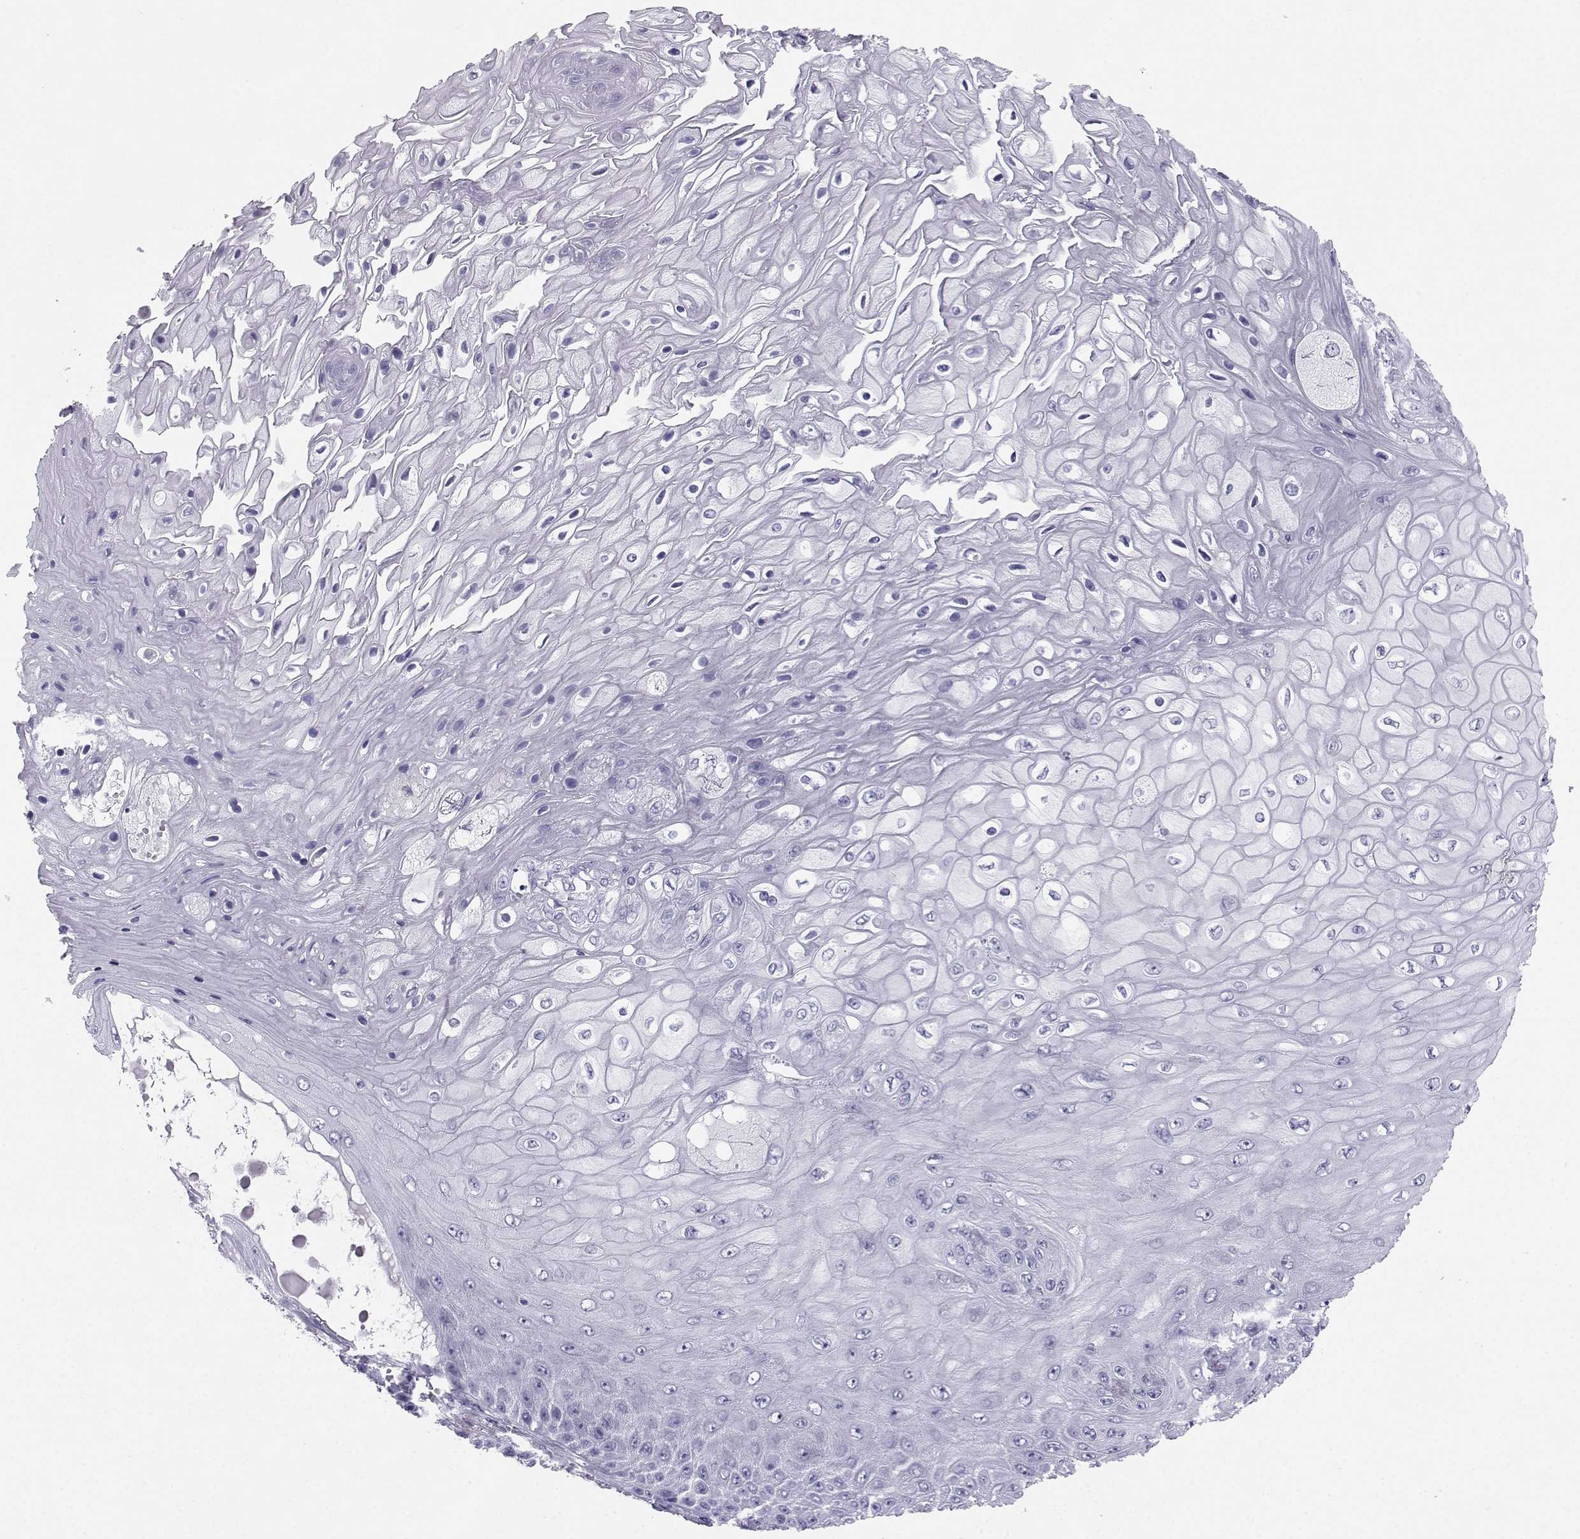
{"staining": {"intensity": "negative", "quantity": "none", "location": "none"}, "tissue": "skin cancer", "cell_type": "Tumor cells", "image_type": "cancer", "snomed": [{"axis": "morphology", "description": "Squamous cell carcinoma, NOS"}, {"axis": "topography", "description": "Skin"}], "caption": "Immunohistochemical staining of human skin cancer reveals no significant expression in tumor cells.", "gene": "SST", "patient": {"sex": "male", "age": 62}}